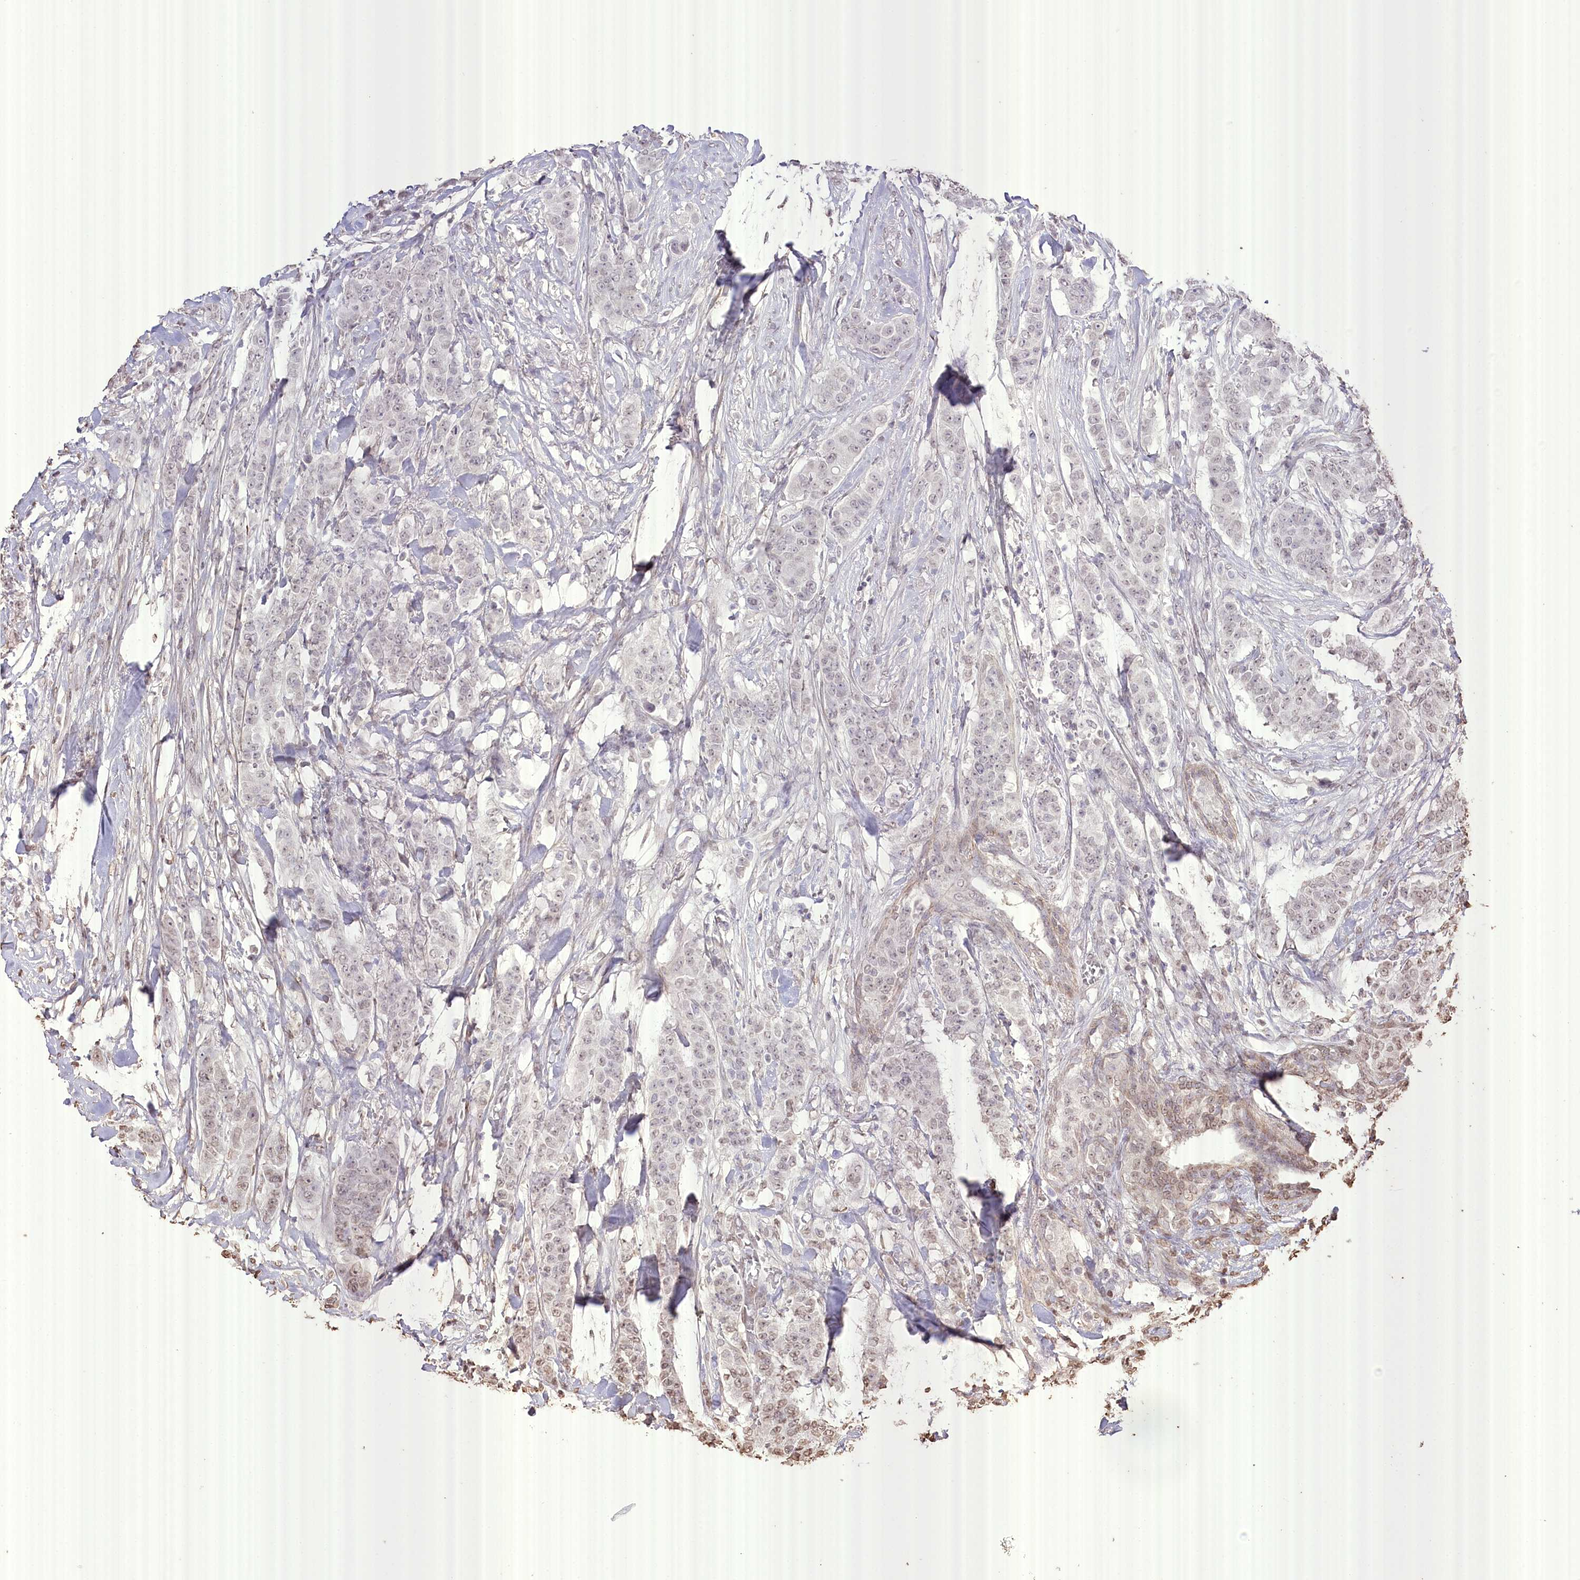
{"staining": {"intensity": "weak", "quantity": "<25%", "location": "nuclear"}, "tissue": "breast cancer", "cell_type": "Tumor cells", "image_type": "cancer", "snomed": [{"axis": "morphology", "description": "Duct carcinoma"}, {"axis": "topography", "description": "Breast"}], "caption": "High magnification brightfield microscopy of breast cancer (infiltrating ductal carcinoma) stained with DAB (brown) and counterstained with hematoxylin (blue): tumor cells show no significant positivity.", "gene": "SLC39A10", "patient": {"sex": "female", "age": 40}}